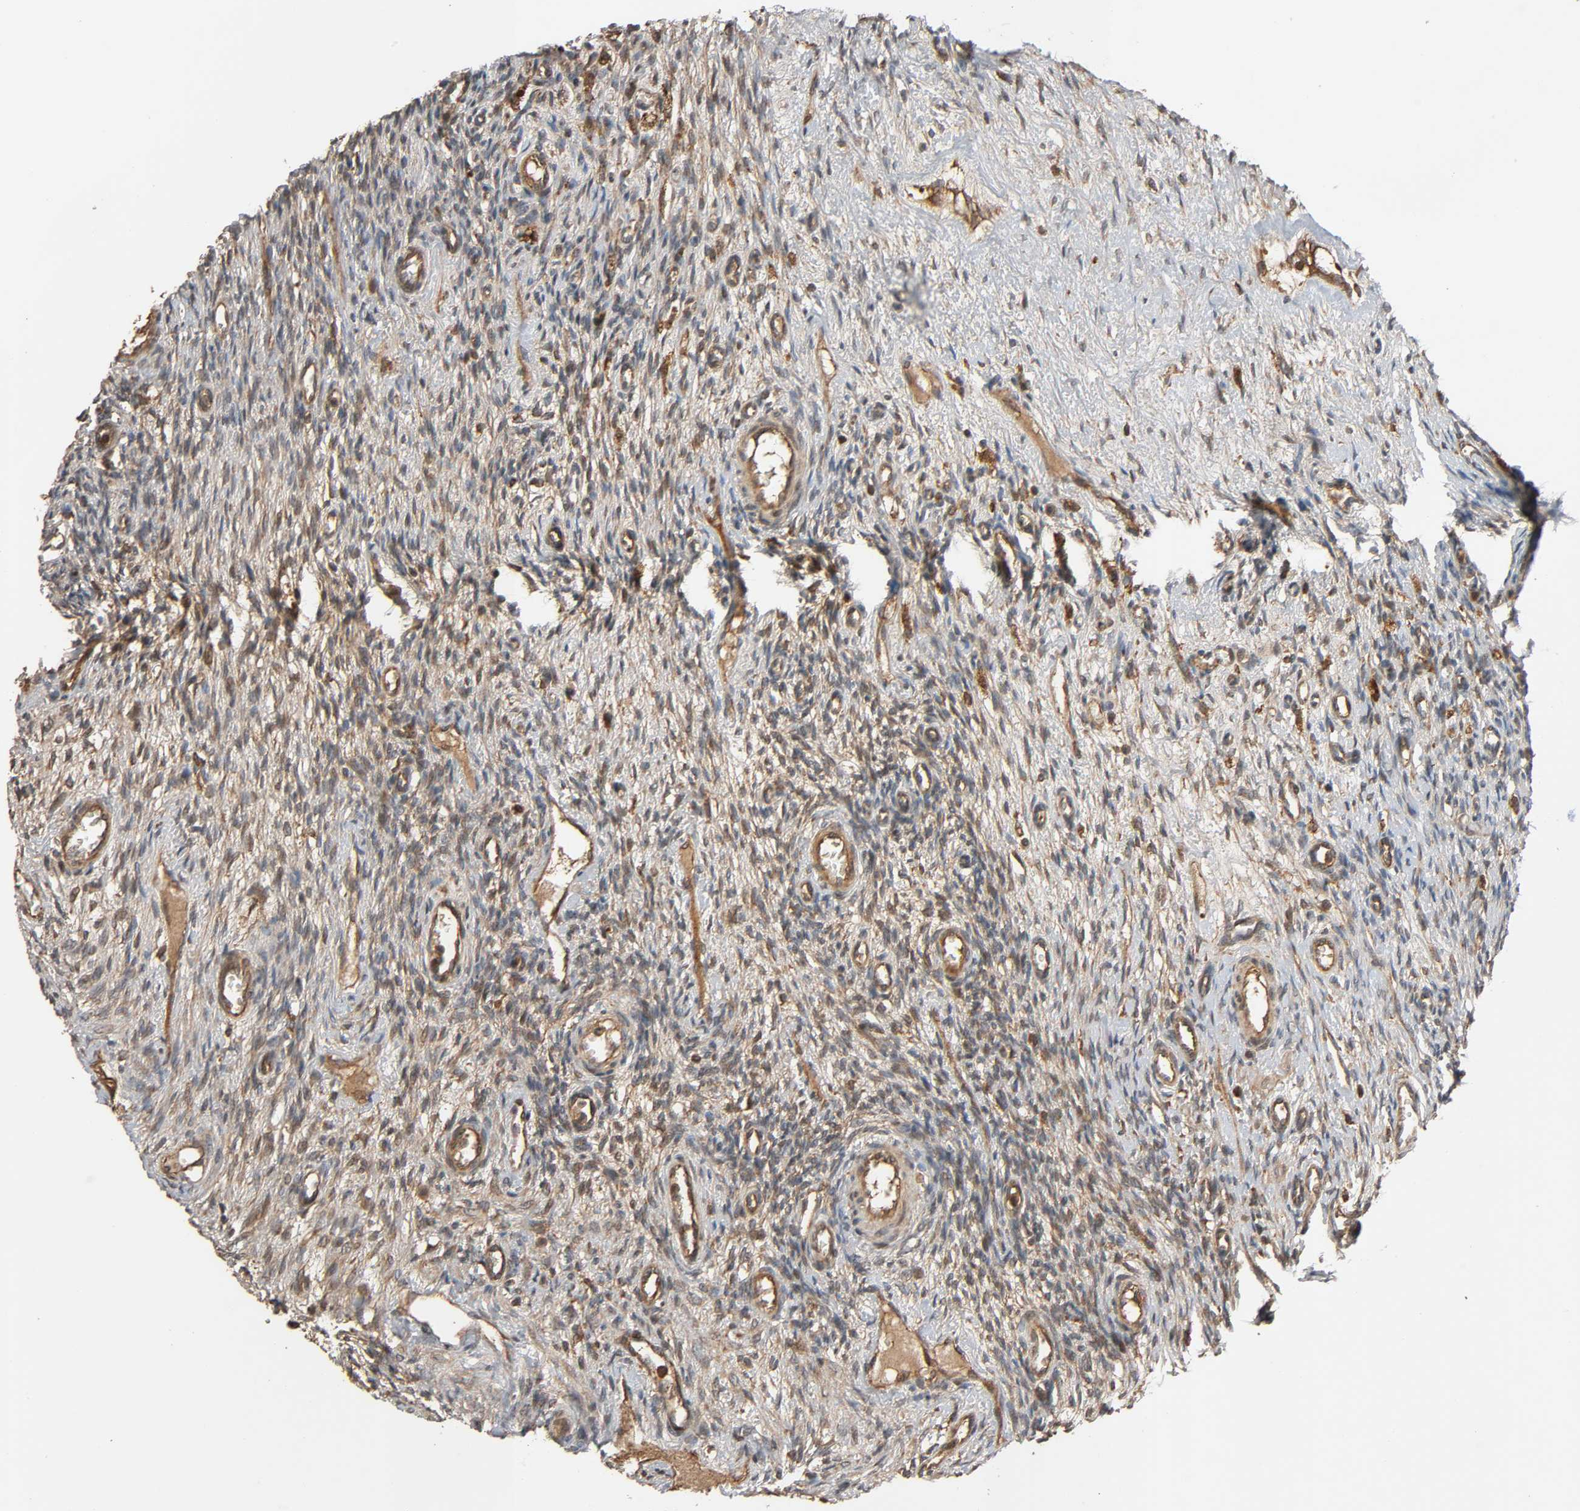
{"staining": {"intensity": "weak", "quantity": ">75%", "location": "cytoplasmic/membranous"}, "tissue": "ovary", "cell_type": "Ovarian stroma cells", "image_type": "normal", "snomed": [{"axis": "morphology", "description": "Normal tissue, NOS"}, {"axis": "topography", "description": "Ovary"}], "caption": "Immunohistochemistry of unremarkable human ovary demonstrates low levels of weak cytoplasmic/membranous expression in approximately >75% of ovarian stroma cells.", "gene": "MAP3K8", "patient": {"sex": "female", "age": 33}}